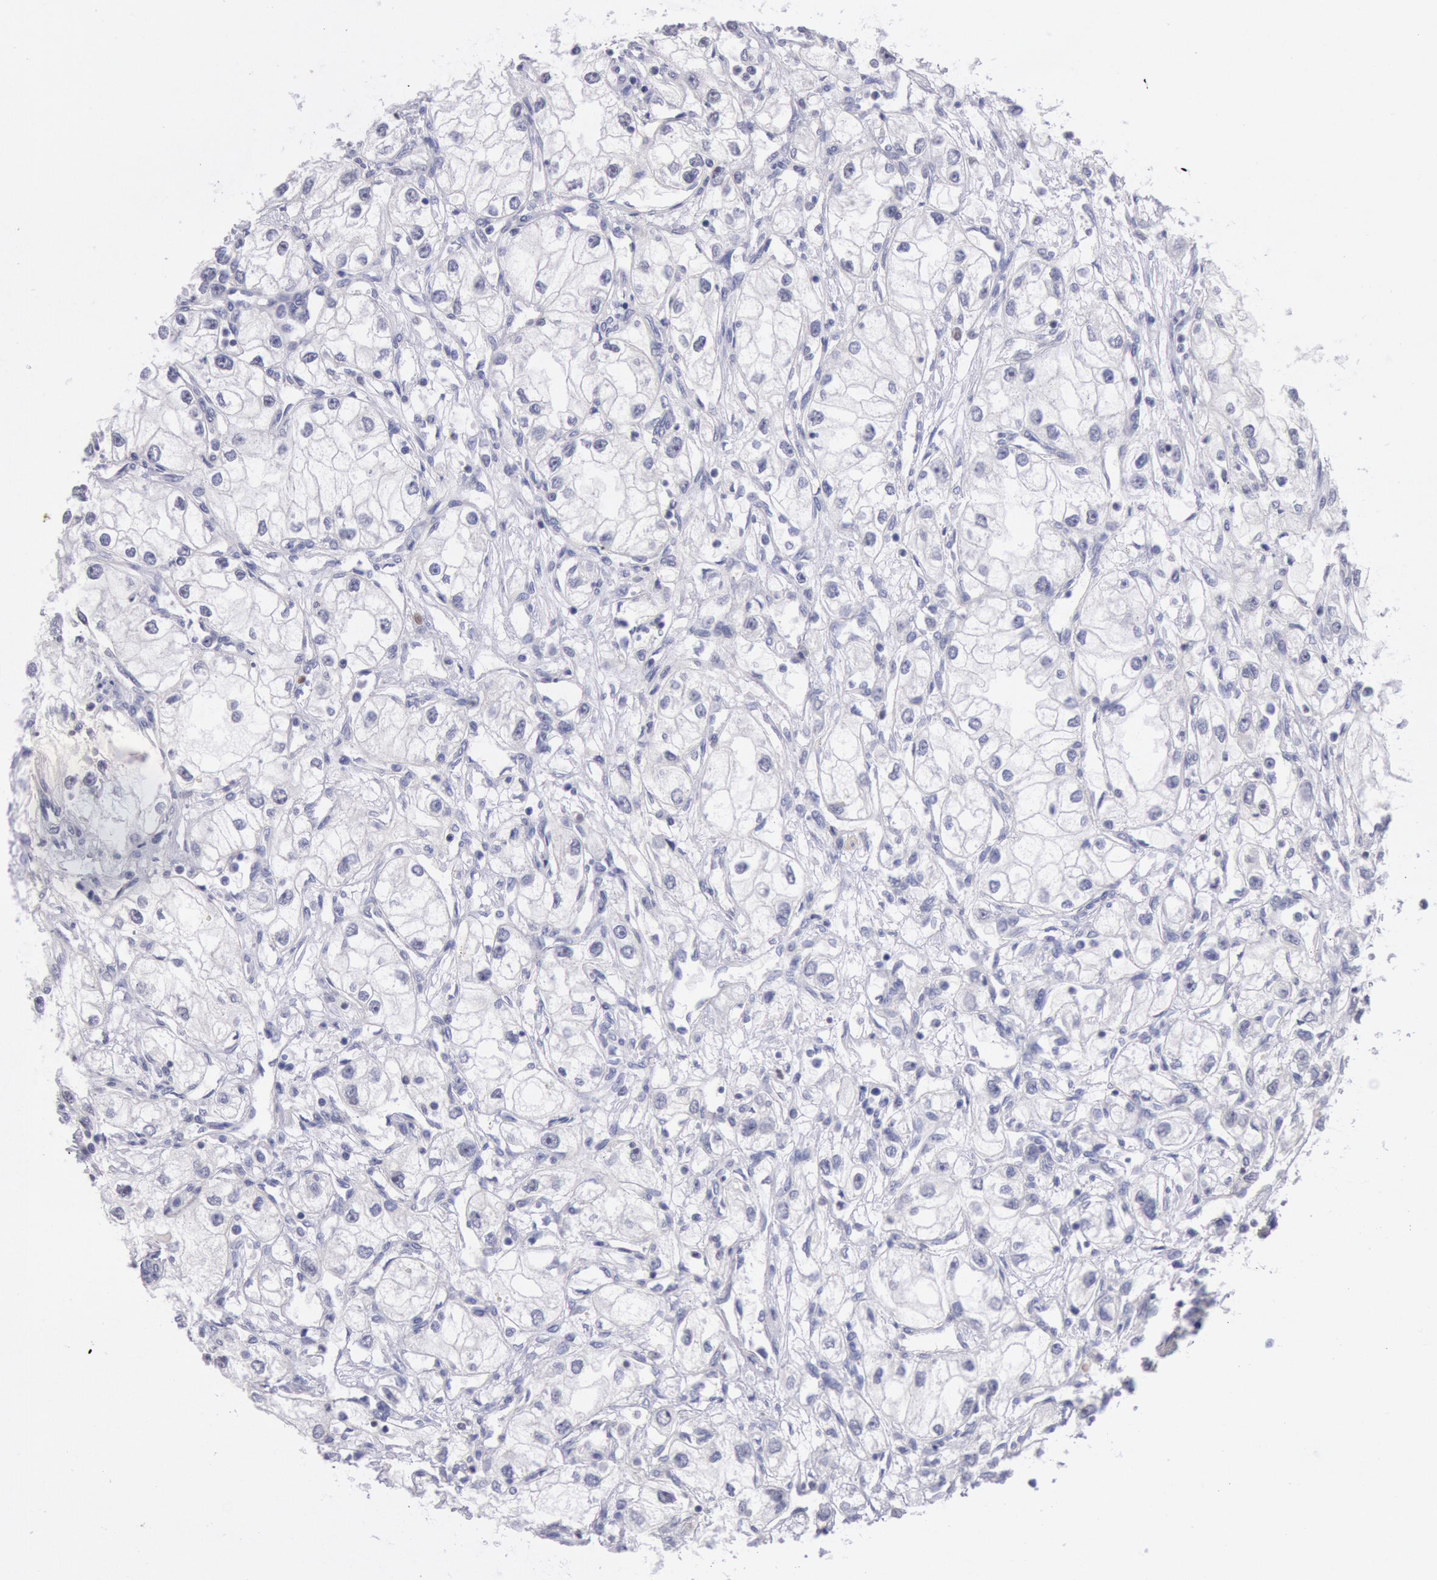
{"staining": {"intensity": "negative", "quantity": "none", "location": "none"}, "tissue": "renal cancer", "cell_type": "Tumor cells", "image_type": "cancer", "snomed": [{"axis": "morphology", "description": "Adenocarcinoma, NOS"}, {"axis": "topography", "description": "Kidney"}], "caption": "Immunohistochemistry (IHC) photomicrograph of neoplastic tissue: human renal adenocarcinoma stained with DAB displays no significant protein expression in tumor cells.", "gene": "RPS6KA5", "patient": {"sex": "male", "age": 57}}